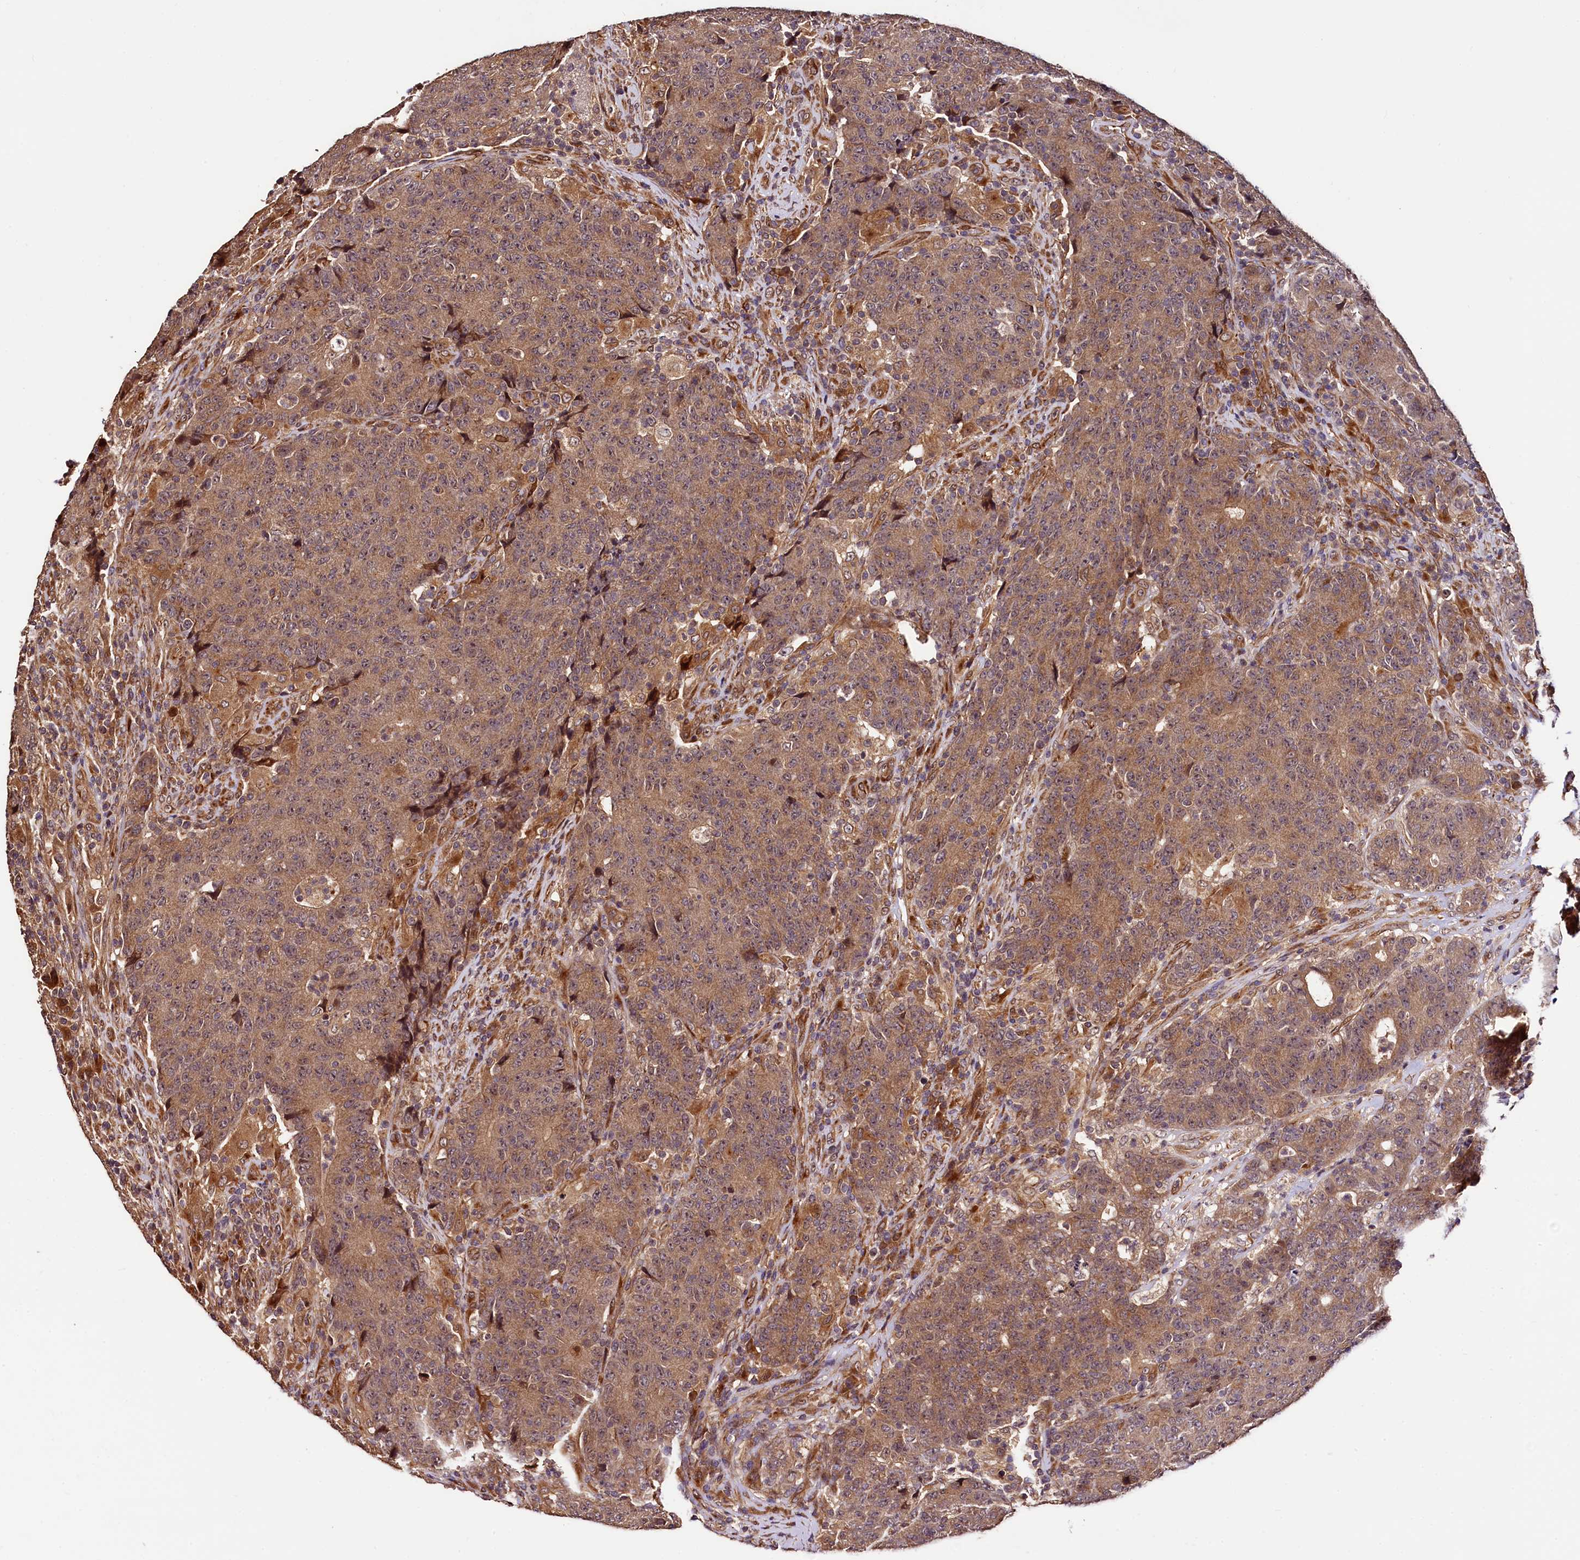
{"staining": {"intensity": "moderate", "quantity": ">75%", "location": "cytoplasmic/membranous"}, "tissue": "colorectal cancer", "cell_type": "Tumor cells", "image_type": "cancer", "snomed": [{"axis": "morphology", "description": "Adenocarcinoma, NOS"}, {"axis": "topography", "description": "Colon"}], "caption": "This micrograph exhibits IHC staining of human colorectal cancer, with medium moderate cytoplasmic/membranous staining in approximately >75% of tumor cells.", "gene": "TBCEL", "patient": {"sex": "female", "age": 75}}